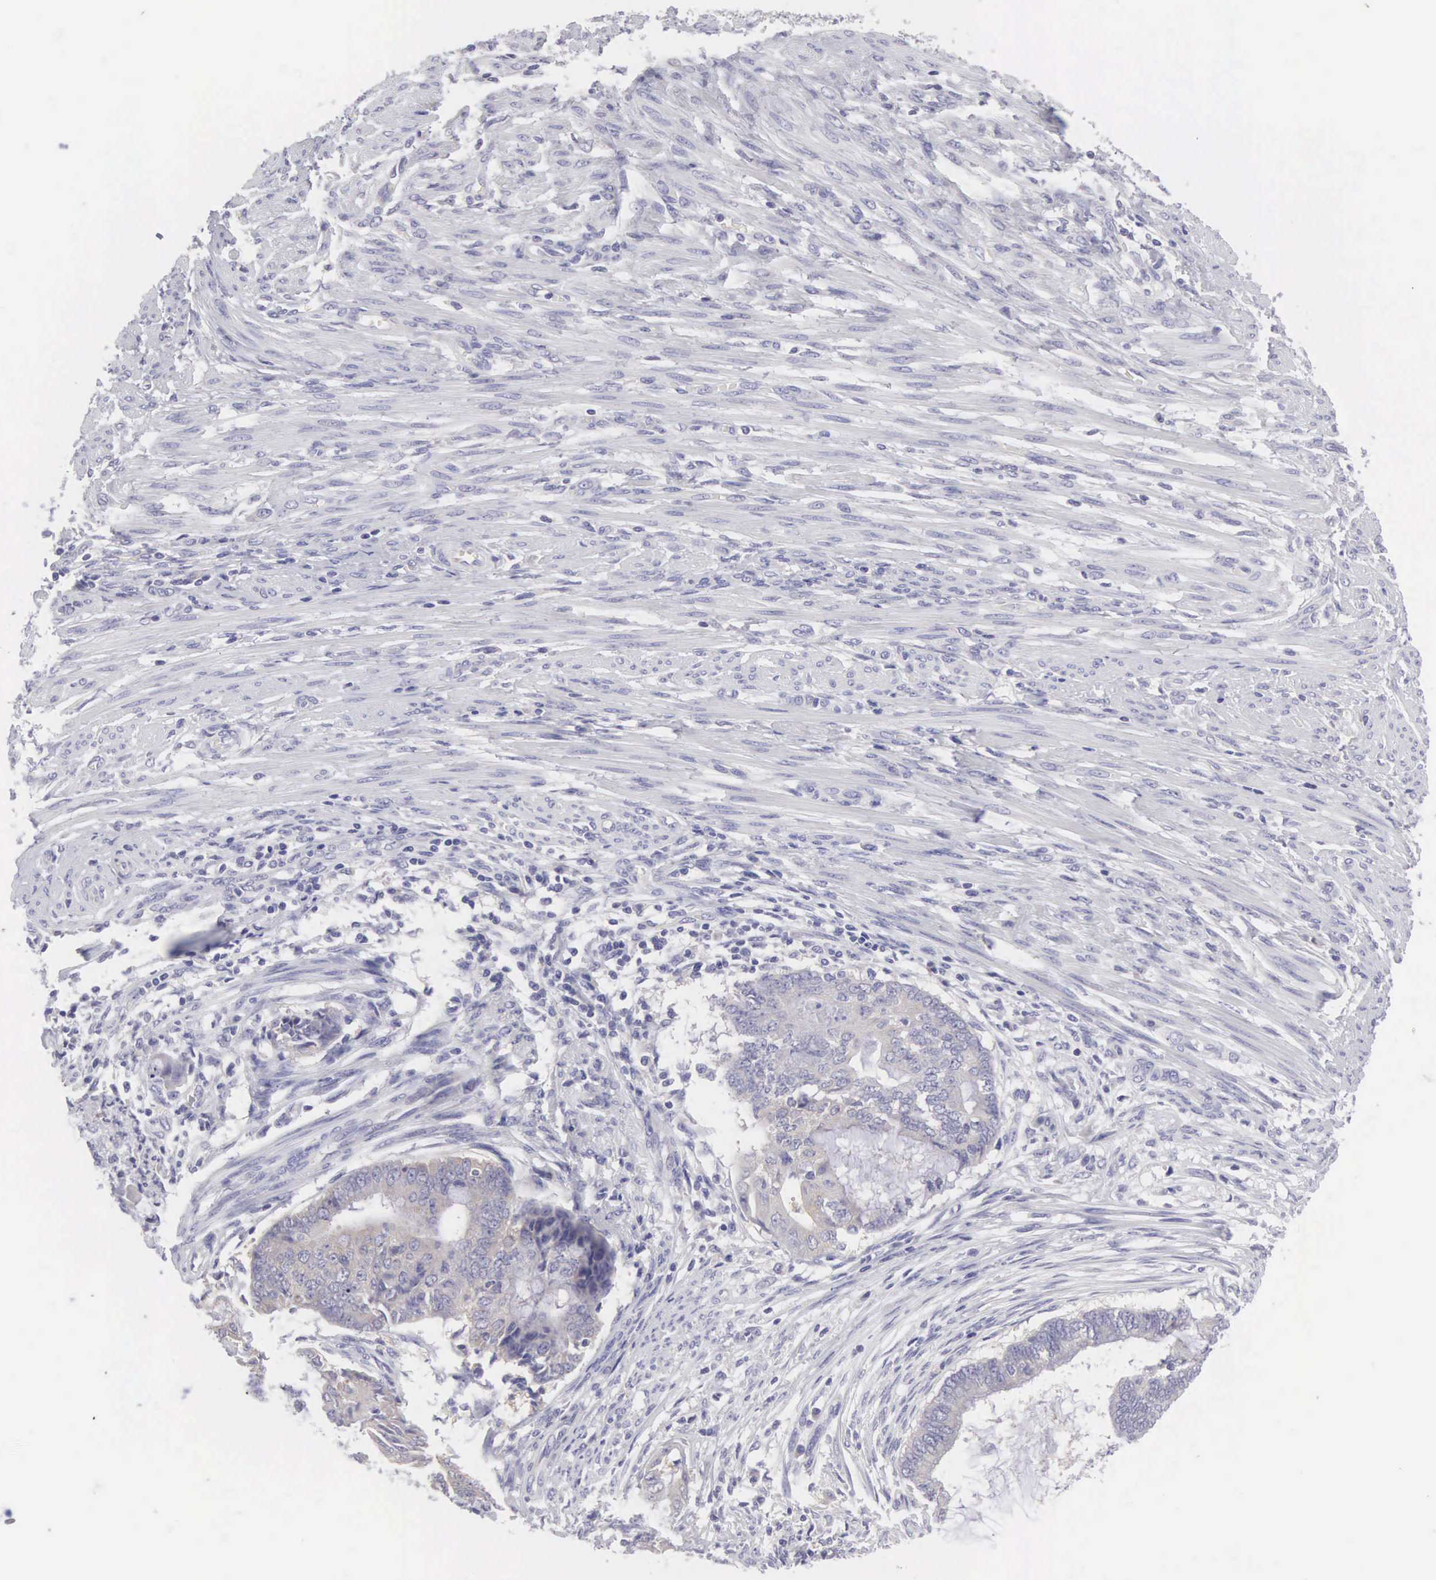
{"staining": {"intensity": "negative", "quantity": "none", "location": "none"}, "tissue": "endometrial cancer", "cell_type": "Tumor cells", "image_type": "cancer", "snomed": [{"axis": "morphology", "description": "Adenocarcinoma, NOS"}, {"axis": "topography", "description": "Endometrium"}], "caption": "Immunohistochemistry (IHC) photomicrograph of human adenocarcinoma (endometrial) stained for a protein (brown), which demonstrates no positivity in tumor cells.", "gene": "SLITRK4", "patient": {"sex": "female", "age": 63}}